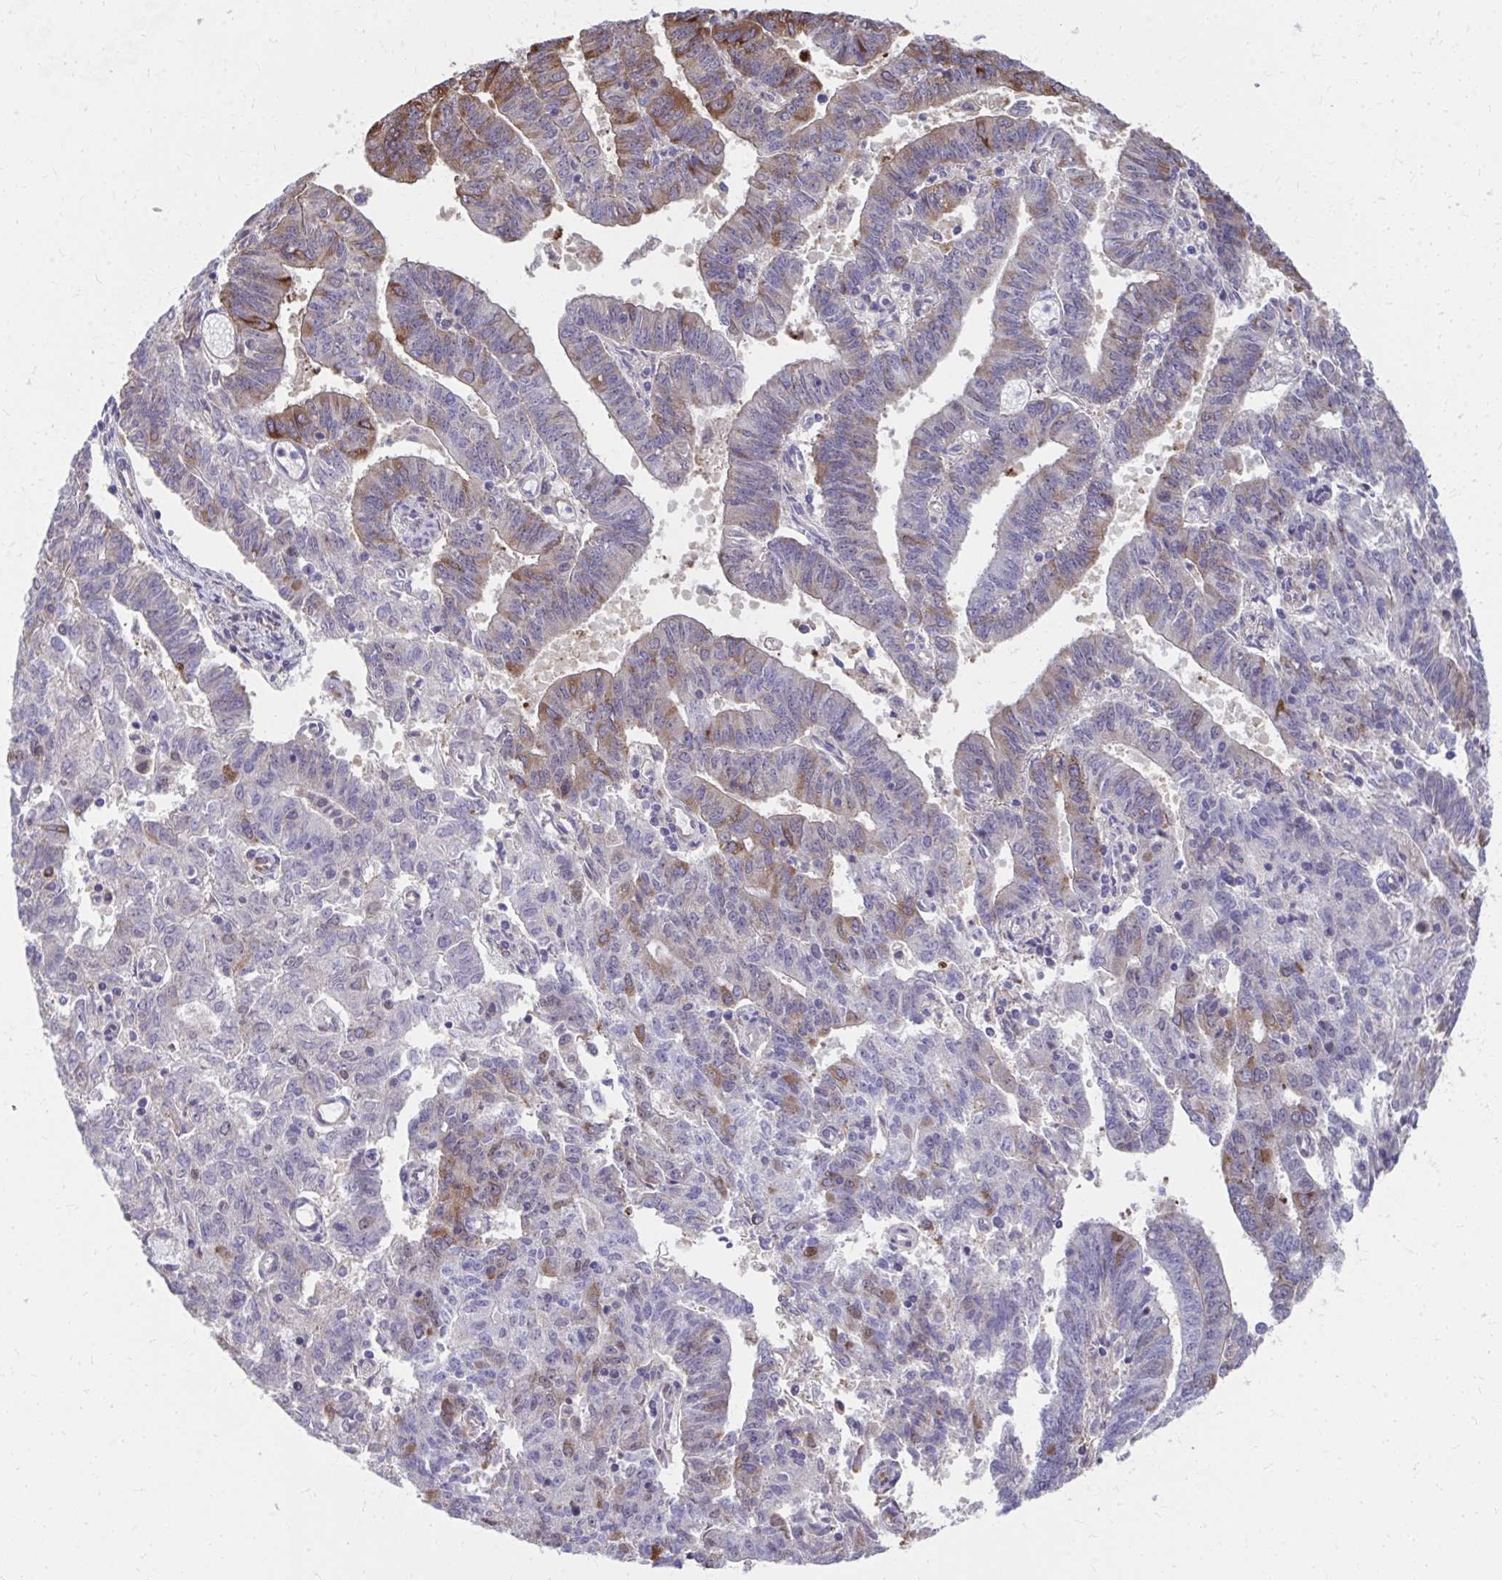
{"staining": {"intensity": "moderate", "quantity": "<25%", "location": "cytoplasmic/membranous"}, "tissue": "endometrial cancer", "cell_type": "Tumor cells", "image_type": "cancer", "snomed": [{"axis": "morphology", "description": "Adenocarcinoma, NOS"}, {"axis": "topography", "description": "Endometrium"}], "caption": "Immunohistochemical staining of human endometrial adenocarcinoma demonstrates low levels of moderate cytoplasmic/membranous protein positivity in about <25% of tumor cells. (DAB (3,3'-diaminobenzidine) IHC with brightfield microscopy, high magnification).", "gene": "ZNF778", "patient": {"sex": "female", "age": 82}}